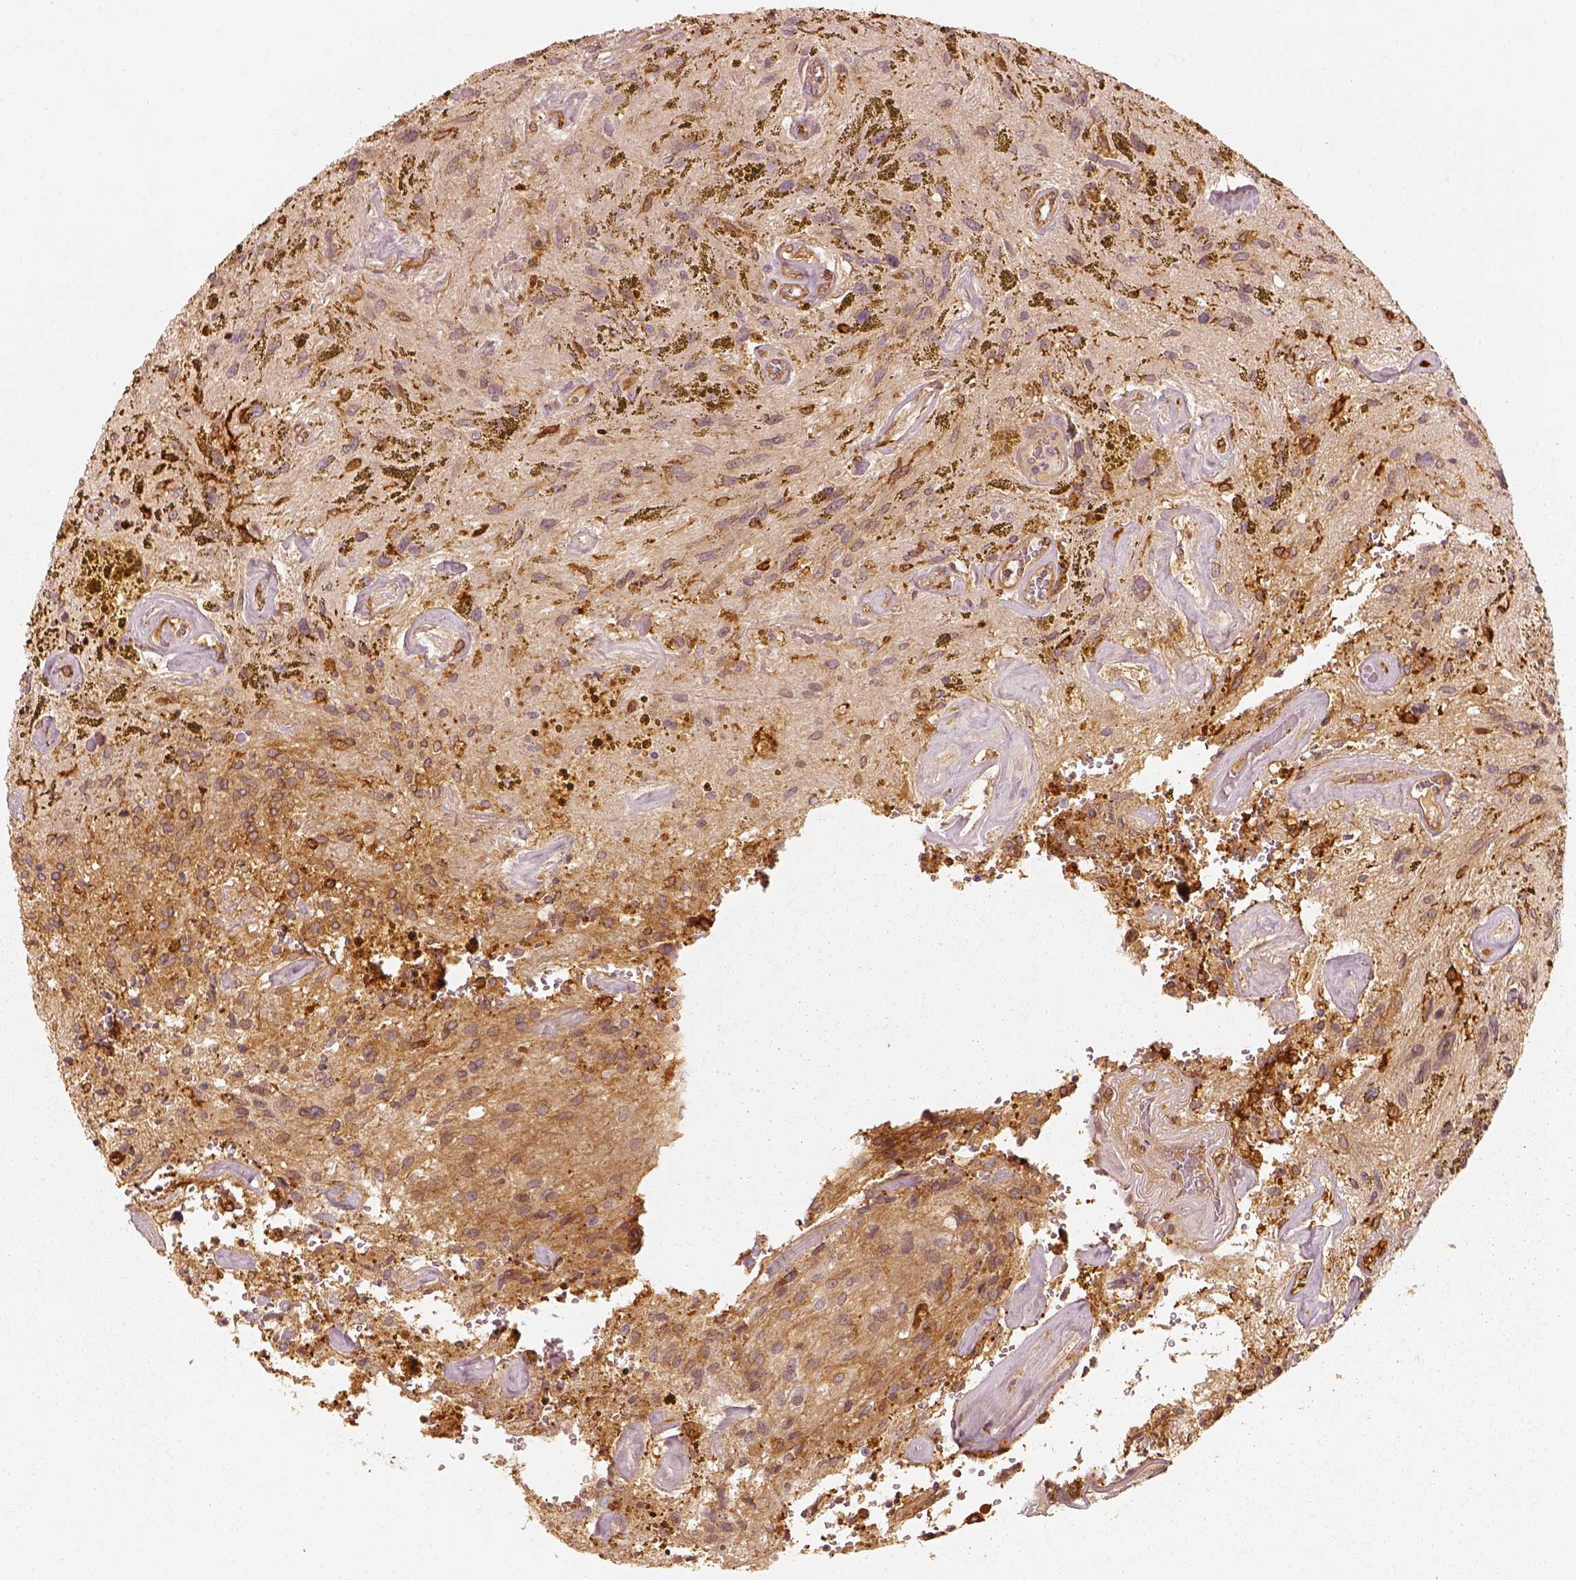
{"staining": {"intensity": "moderate", "quantity": ">75%", "location": "cytoplasmic/membranous"}, "tissue": "glioma", "cell_type": "Tumor cells", "image_type": "cancer", "snomed": [{"axis": "morphology", "description": "Glioma, malignant, Low grade"}, {"axis": "topography", "description": "Cerebellum"}], "caption": "Tumor cells reveal medium levels of moderate cytoplasmic/membranous expression in about >75% of cells in malignant low-grade glioma.", "gene": "FSCN1", "patient": {"sex": "female", "age": 14}}